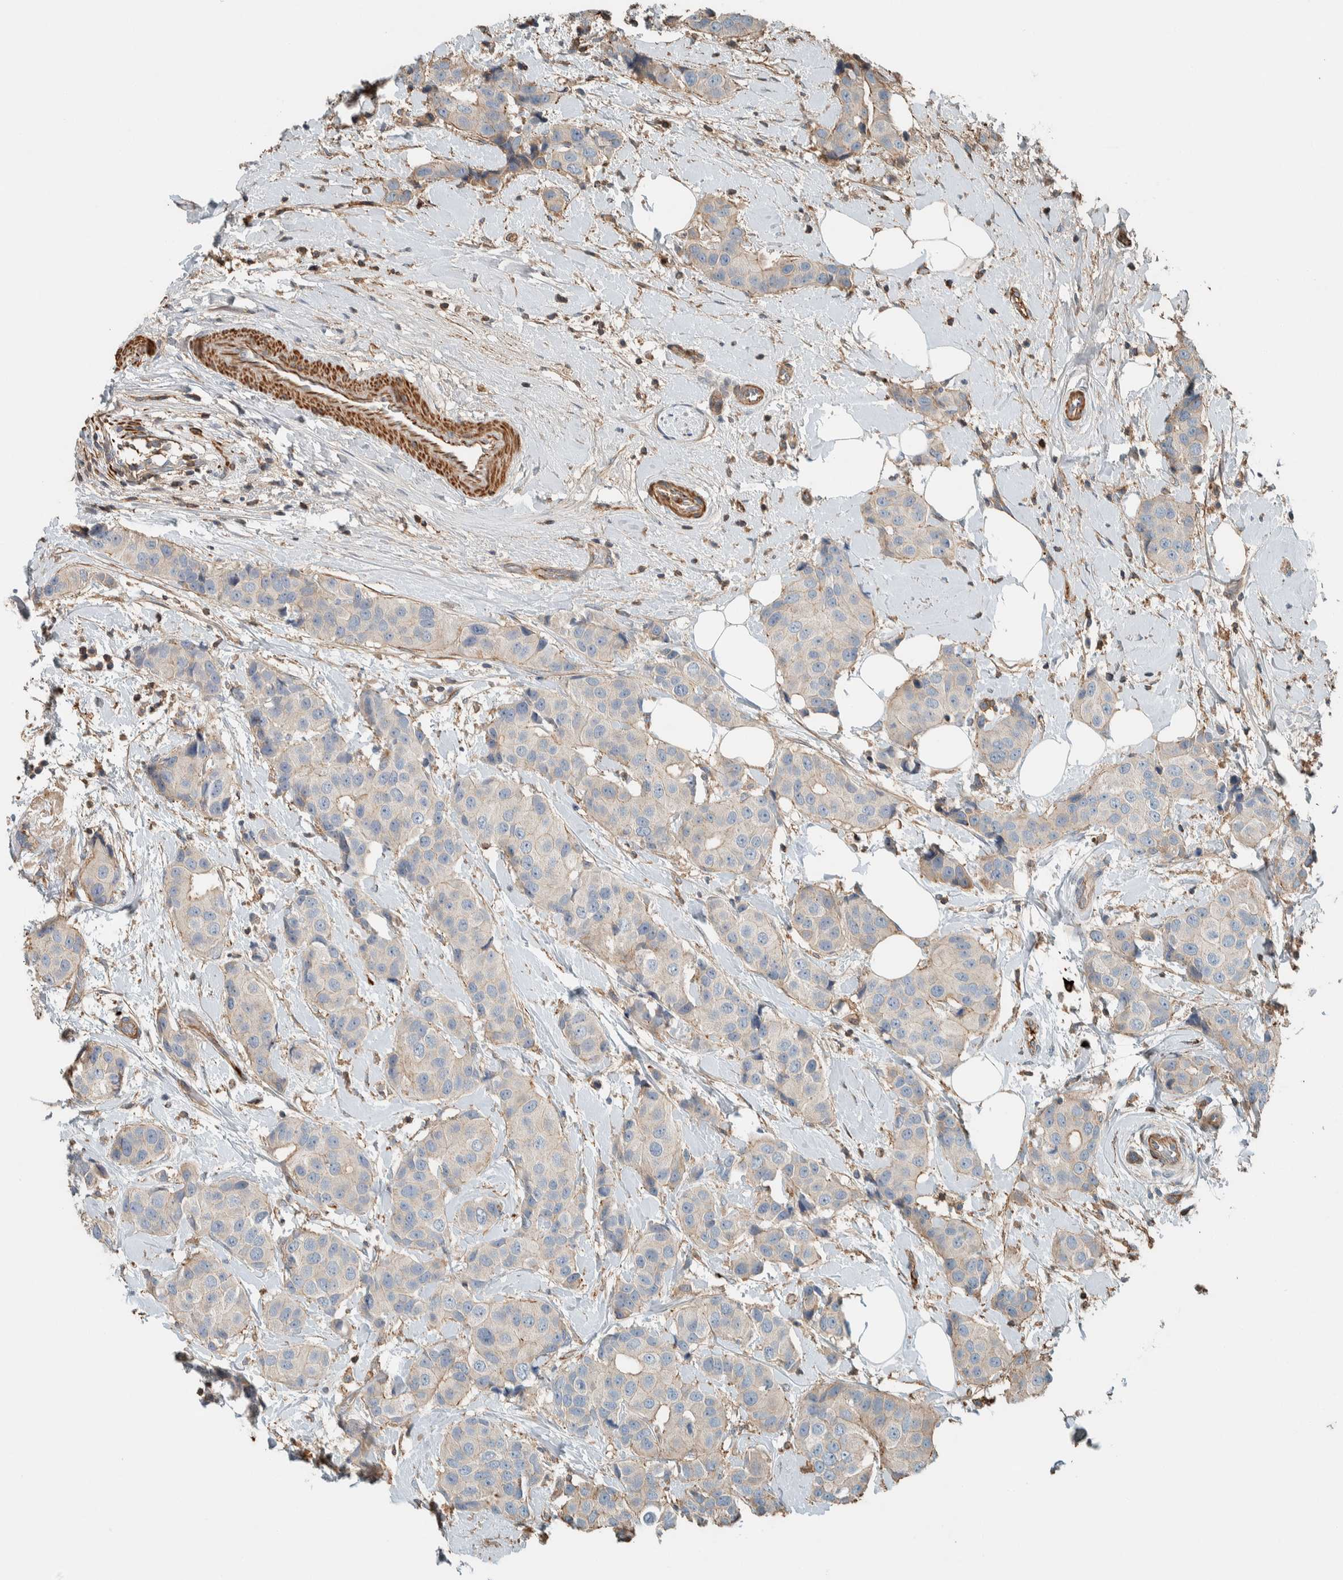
{"staining": {"intensity": "negative", "quantity": "none", "location": "none"}, "tissue": "breast cancer", "cell_type": "Tumor cells", "image_type": "cancer", "snomed": [{"axis": "morphology", "description": "Normal tissue, NOS"}, {"axis": "morphology", "description": "Duct carcinoma"}, {"axis": "topography", "description": "Breast"}], "caption": "Immunohistochemistry photomicrograph of neoplastic tissue: breast infiltrating ductal carcinoma stained with DAB shows no significant protein expression in tumor cells.", "gene": "CTBP2", "patient": {"sex": "female", "age": 39}}